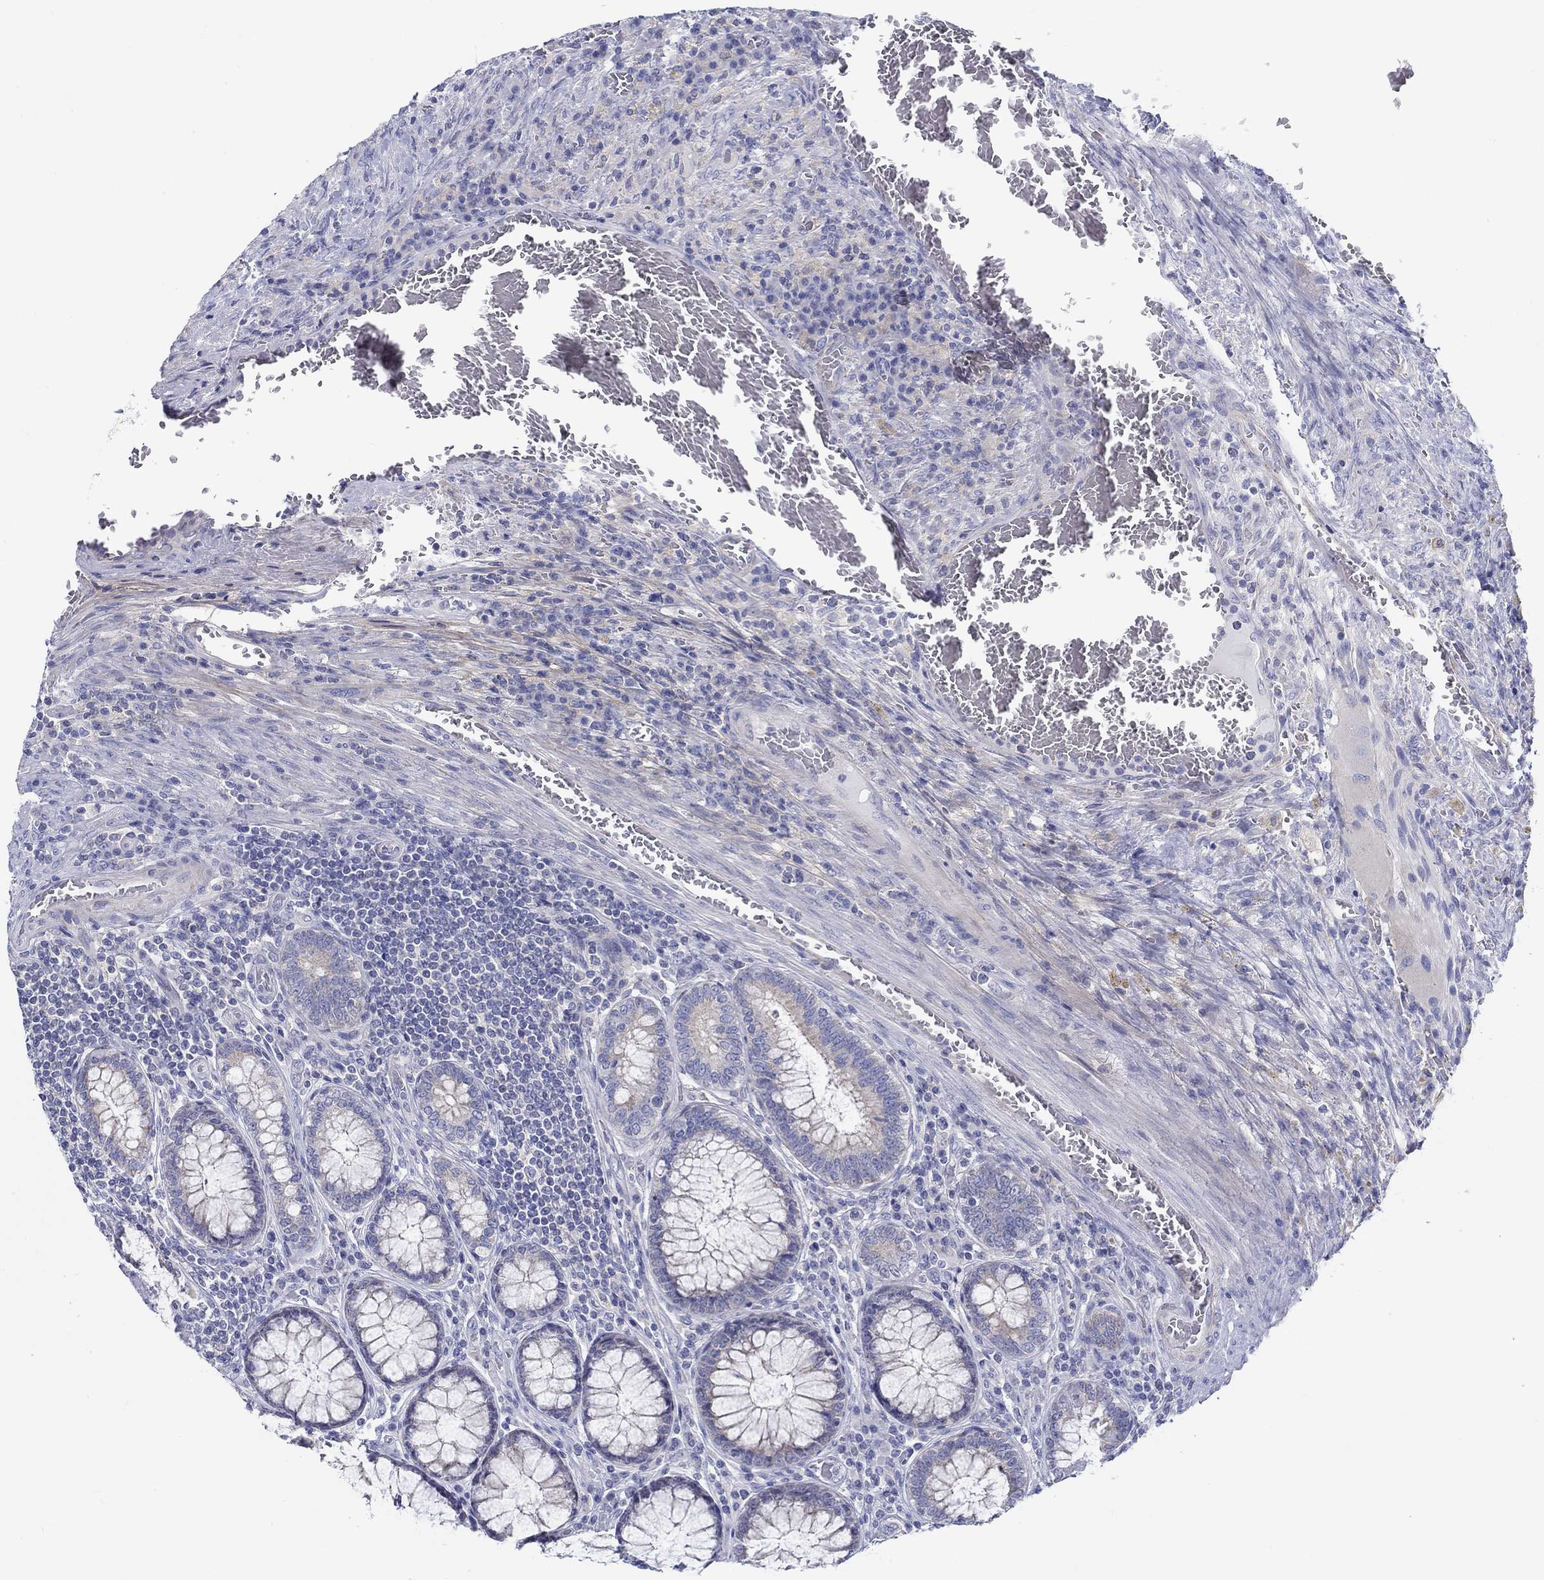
{"staining": {"intensity": "negative", "quantity": "none", "location": "none"}, "tissue": "colorectal cancer", "cell_type": "Tumor cells", "image_type": "cancer", "snomed": [{"axis": "morphology", "description": "Adenocarcinoma, NOS"}, {"axis": "topography", "description": "Colon"}], "caption": "The photomicrograph reveals no significant positivity in tumor cells of adenocarcinoma (colorectal).", "gene": "HAPLN4", "patient": {"sex": "female", "age": 86}}